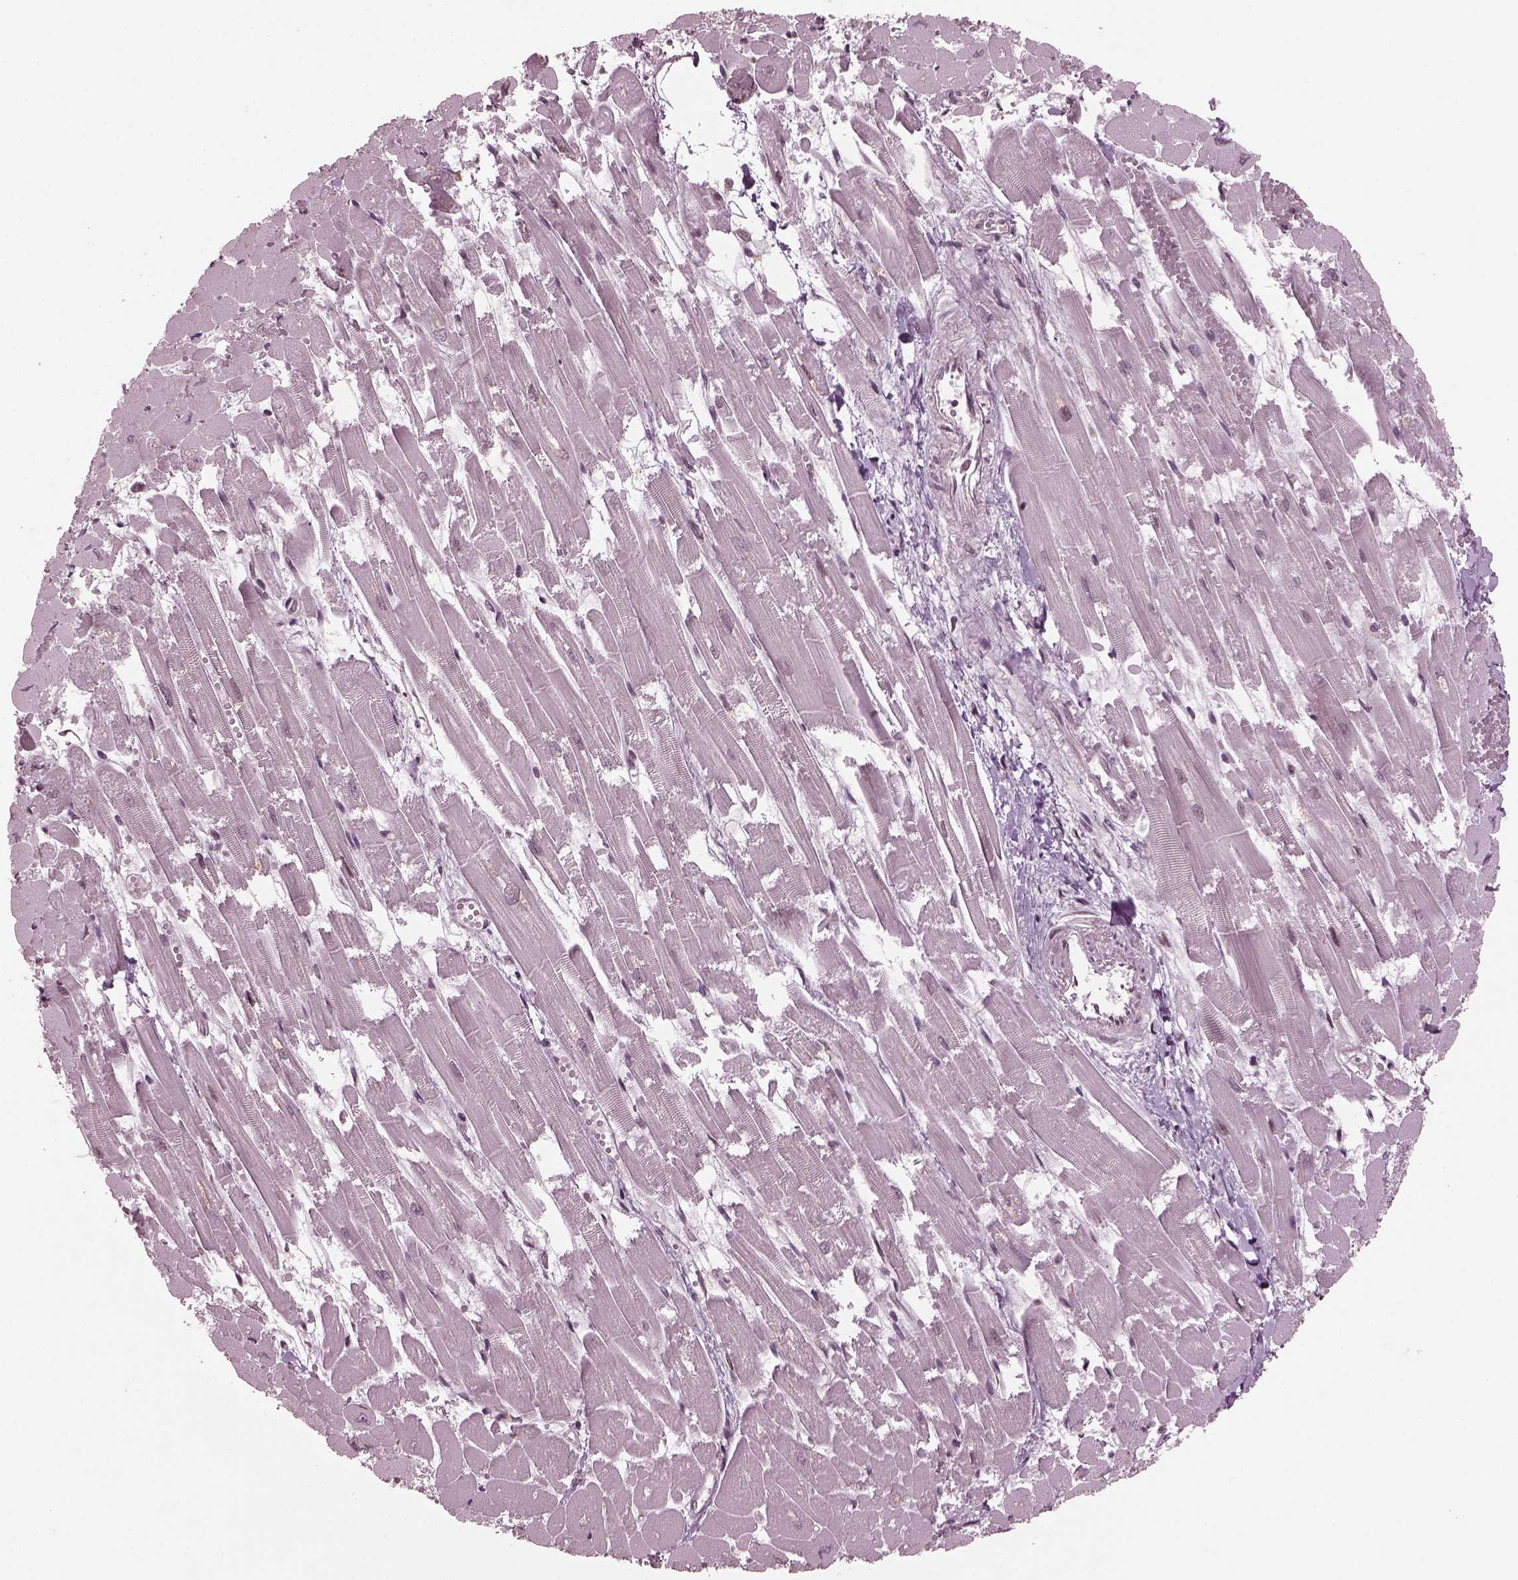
{"staining": {"intensity": "negative", "quantity": "none", "location": "none"}, "tissue": "heart muscle", "cell_type": "Cardiomyocytes", "image_type": "normal", "snomed": [{"axis": "morphology", "description": "Normal tissue, NOS"}, {"axis": "topography", "description": "Heart"}], "caption": "There is no significant expression in cardiomyocytes of heart muscle. (DAB immunohistochemistry, high magnification).", "gene": "RUVBL2", "patient": {"sex": "female", "age": 52}}